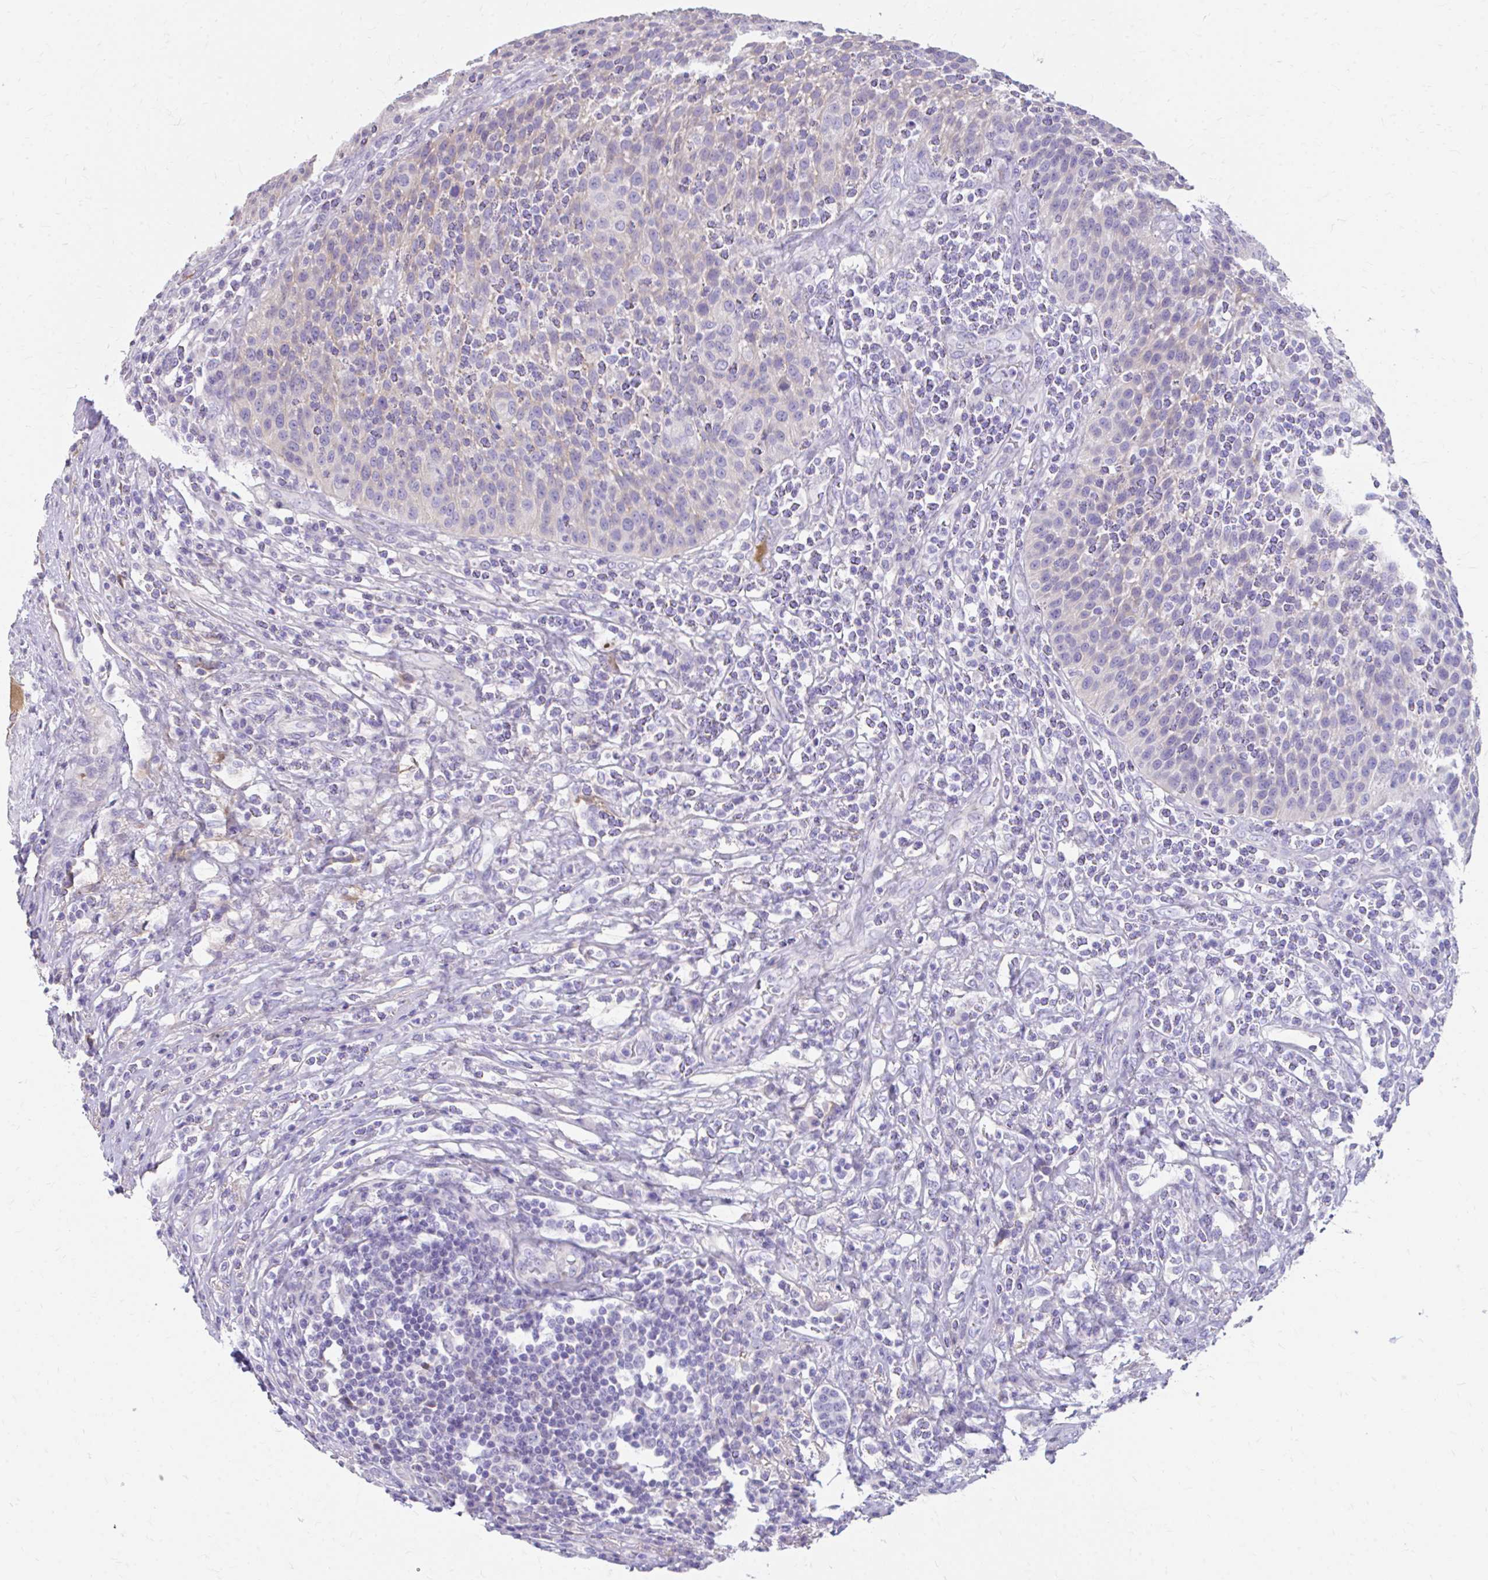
{"staining": {"intensity": "negative", "quantity": "none", "location": "none"}, "tissue": "urothelial cancer", "cell_type": "Tumor cells", "image_type": "cancer", "snomed": [{"axis": "morphology", "description": "Urothelial carcinoma, High grade"}, {"axis": "topography", "description": "Urinary bladder"}], "caption": "High magnification brightfield microscopy of high-grade urothelial carcinoma stained with DAB (3,3'-diaminobenzidine) (brown) and counterstained with hematoxylin (blue): tumor cells show no significant expression.", "gene": "CFH", "patient": {"sex": "female", "age": 70}}